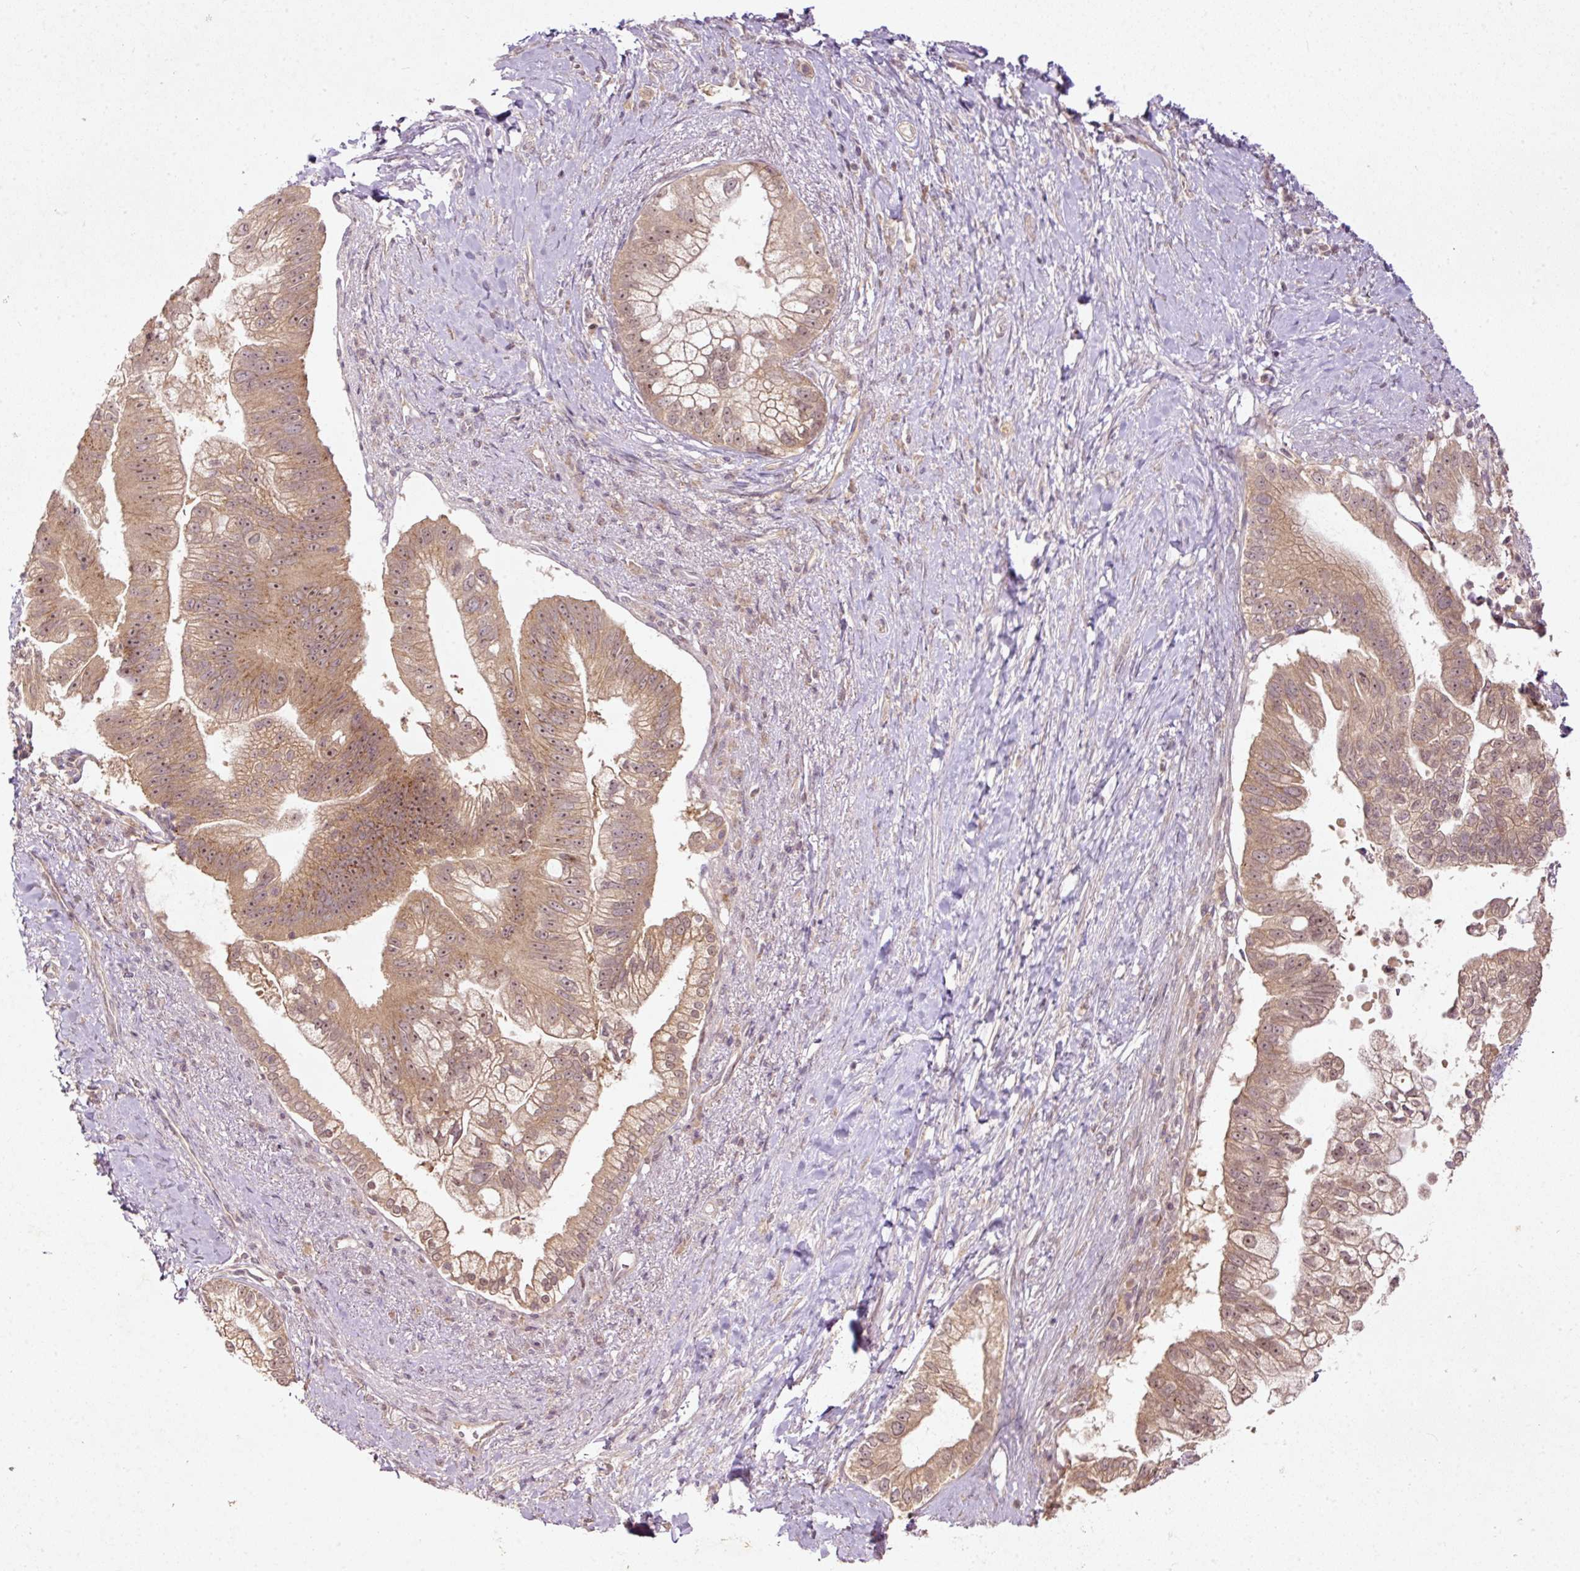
{"staining": {"intensity": "moderate", "quantity": ">75%", "location": "cytoplasmic/membranous,nuclear"}, "tissue": "pancreatic cancer", "cell_type": "Tumor cells", "image_type": "cancer", "snomed": [{"axis": "morphology", "description": "Adenocarcinoma, NOS"}, {"axis": "topography", "description": "Pancreas"}], "caption": "Tumor cells demonstrate moderate cytoplasmic/membranous and nuclear staining in about >75% of cells in pancreatic cancer (adenocarcinoma).", "gene": "PCDHB1", "patient": {"sex": "male", "age": 70}}